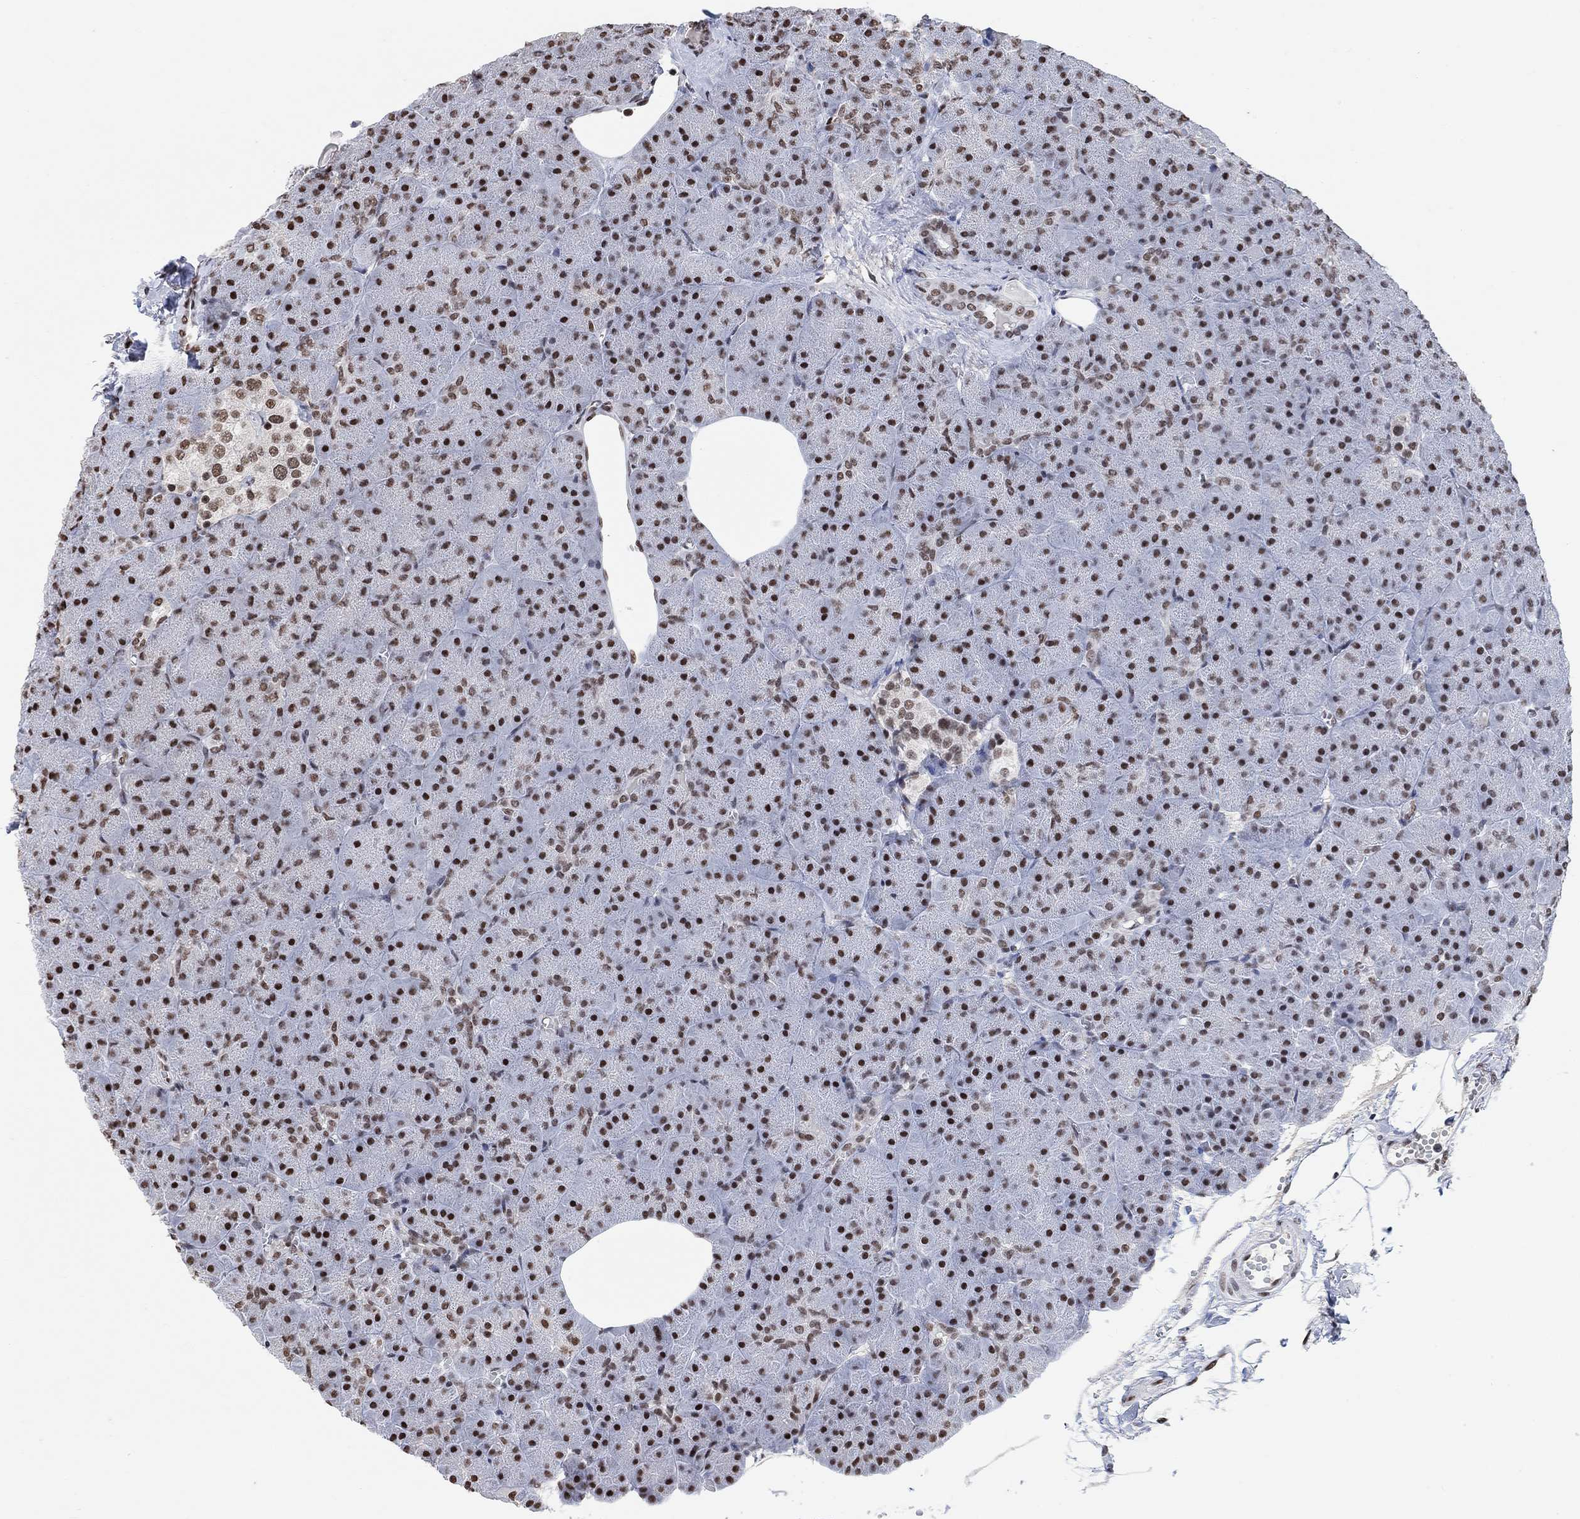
{"staining": {"intensity": "strong", "quantity": "25%-75%", "location": "nuclear"}, "tissue": "pancreas", "cell_type": "Exocrine glandular cells", "image_type": "normal", "snomed": [{"axis": "morphology", "description": "Normal tissue, NOS"}, {"axis": "topography", "description": "Pancreas"}], "caption": "Approximately 25%-75% of exocrine glandular cells in unremarkable pancreas demonstrate strong nuclear protein positivity as visualized by brown immunohistochemical staining.", "gene": "USP39", "patient": {"sex": "male", "age": 61}}